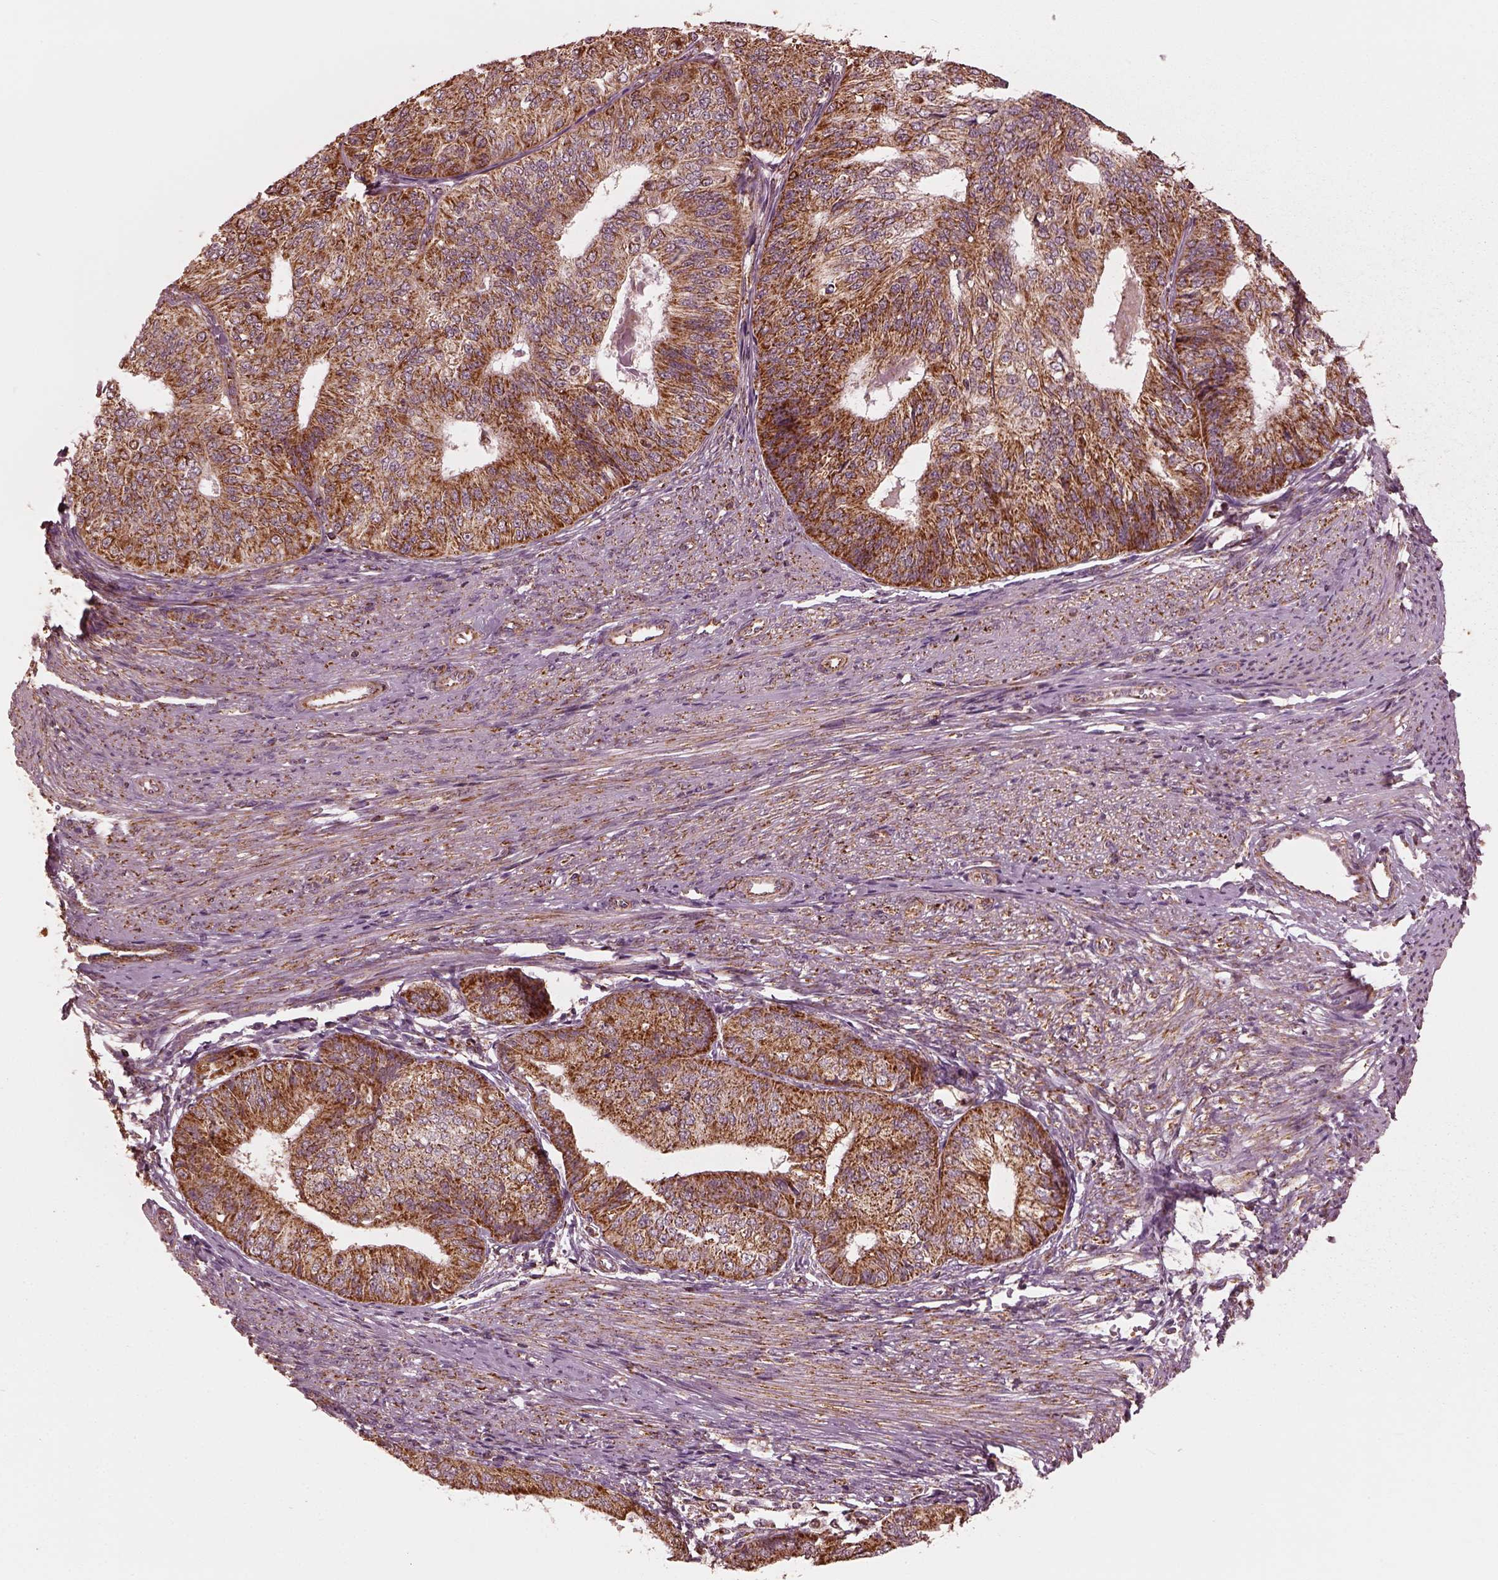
{"staining": {"intensity": "moderate", "quantity": ">75%", "location": "cytoplasmic/membranous"}, "tissue": "endometrial cancer", "cell_type": "Tumor cells", "image_type": "cancer", "snomed": [{"axis": "morphology", "description": "Adenocarcinoma, NOS"}, {"axis": "topography", "description": "Endometrium"}], "caption": "High-power microscopy captured an immunohistochemistry (IHC) histopathology image of endometrial adenocarcinoma, revealing moderate cytoplasmic/membranous positivity in approximately >75% of tumor cells. (DAB (3,3'-diaminobenzidine) IHC, brown staining for protein, blue staining for nuclei).", "gene": "NDUFB10", "patient": {"sex": "female", "age": 58}}